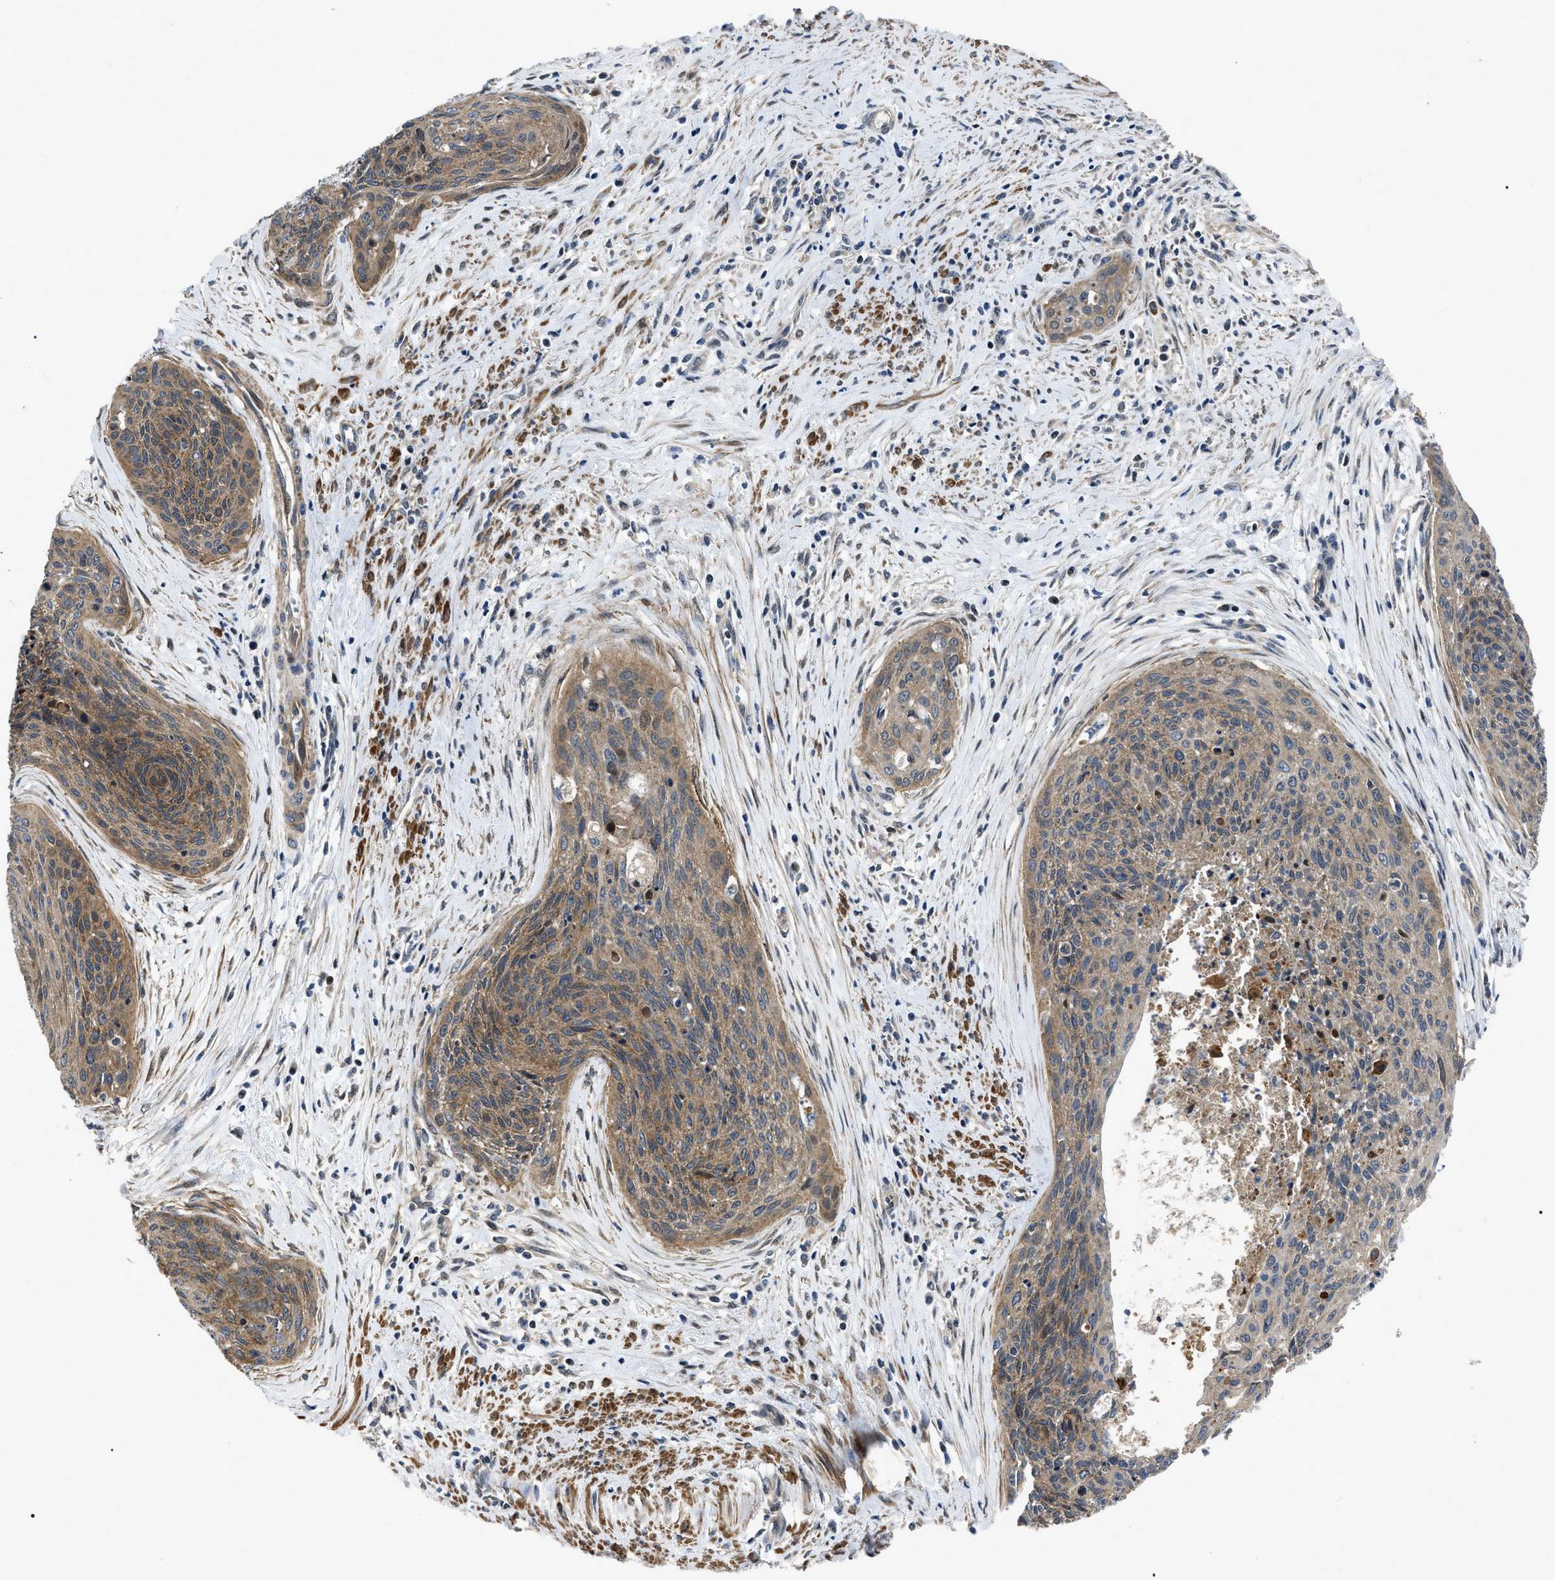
{"staining": {"intensity": "moderate", "quantity": ">75%", "location": "cytoplasmic/membranous"}, "tissue": "cervical cancer", "cell_type": "Tumor cells", "image_type": "cancer", "snomed": [{"axis": "morphology", "description": "Squamous cell carcinoma, NOS"}, {"axis": "topography", "description": "Cervix"}], "caption": "An immunohistochemistry (IHC) histopathology image of tumor tissue is shown. Protein staining in brown highlights moderate cytoplasmic/membranous positivity in squamous cell carcinoma (cervical) within tumor cells.", "gene": "PPWD1", "patient": {"sex": "female", "age": 55}}